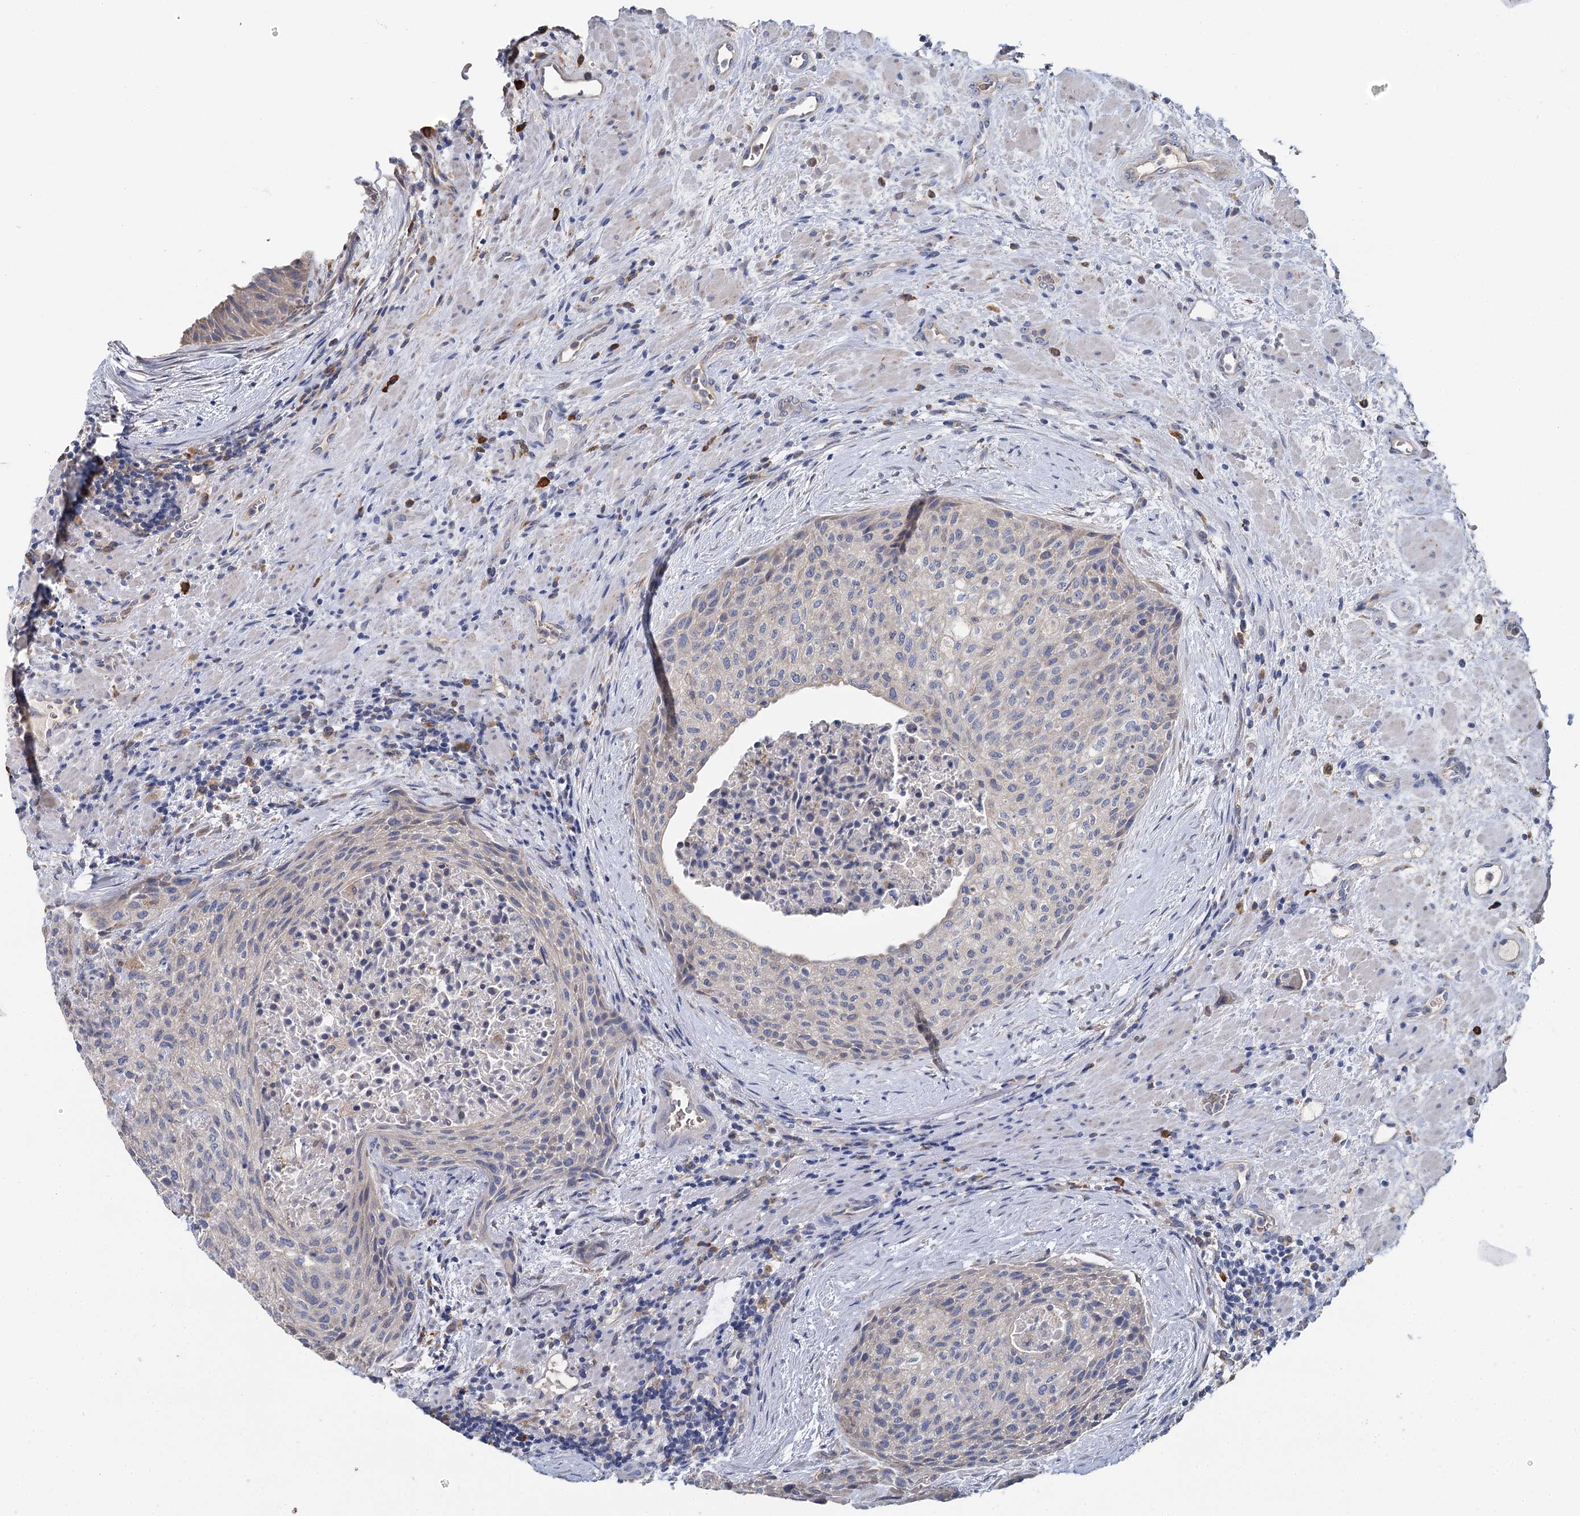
{"staining": {"intensity": "negative", "quantity": "none", "location": "none"}, "tissue": "urothelial cancer", "cell_type": "Tumor cells", "image_type": "cancer", "snomed": [{"axis": "morphology", "description": "Normal tissue, NOS"}, {"axis": "morphology", "description": "Urothelial carcinoma, NOS"}, {"axis": "topography", "description": "Urinary bladder"}, {"axis": "topography", "description": "Peripheral nerve tissue"}], "caption": "Micrograph shows no protein staining in tumor cells of transitional cell carcinoma tissue. The staining is performed using DAB (3,3'-diaminobenzidine) brown chromogen with nuclei counter-stained in using hematoxylin.", "gene": "ANKRD16", "patient": {"sex": "male", "age": 35}}